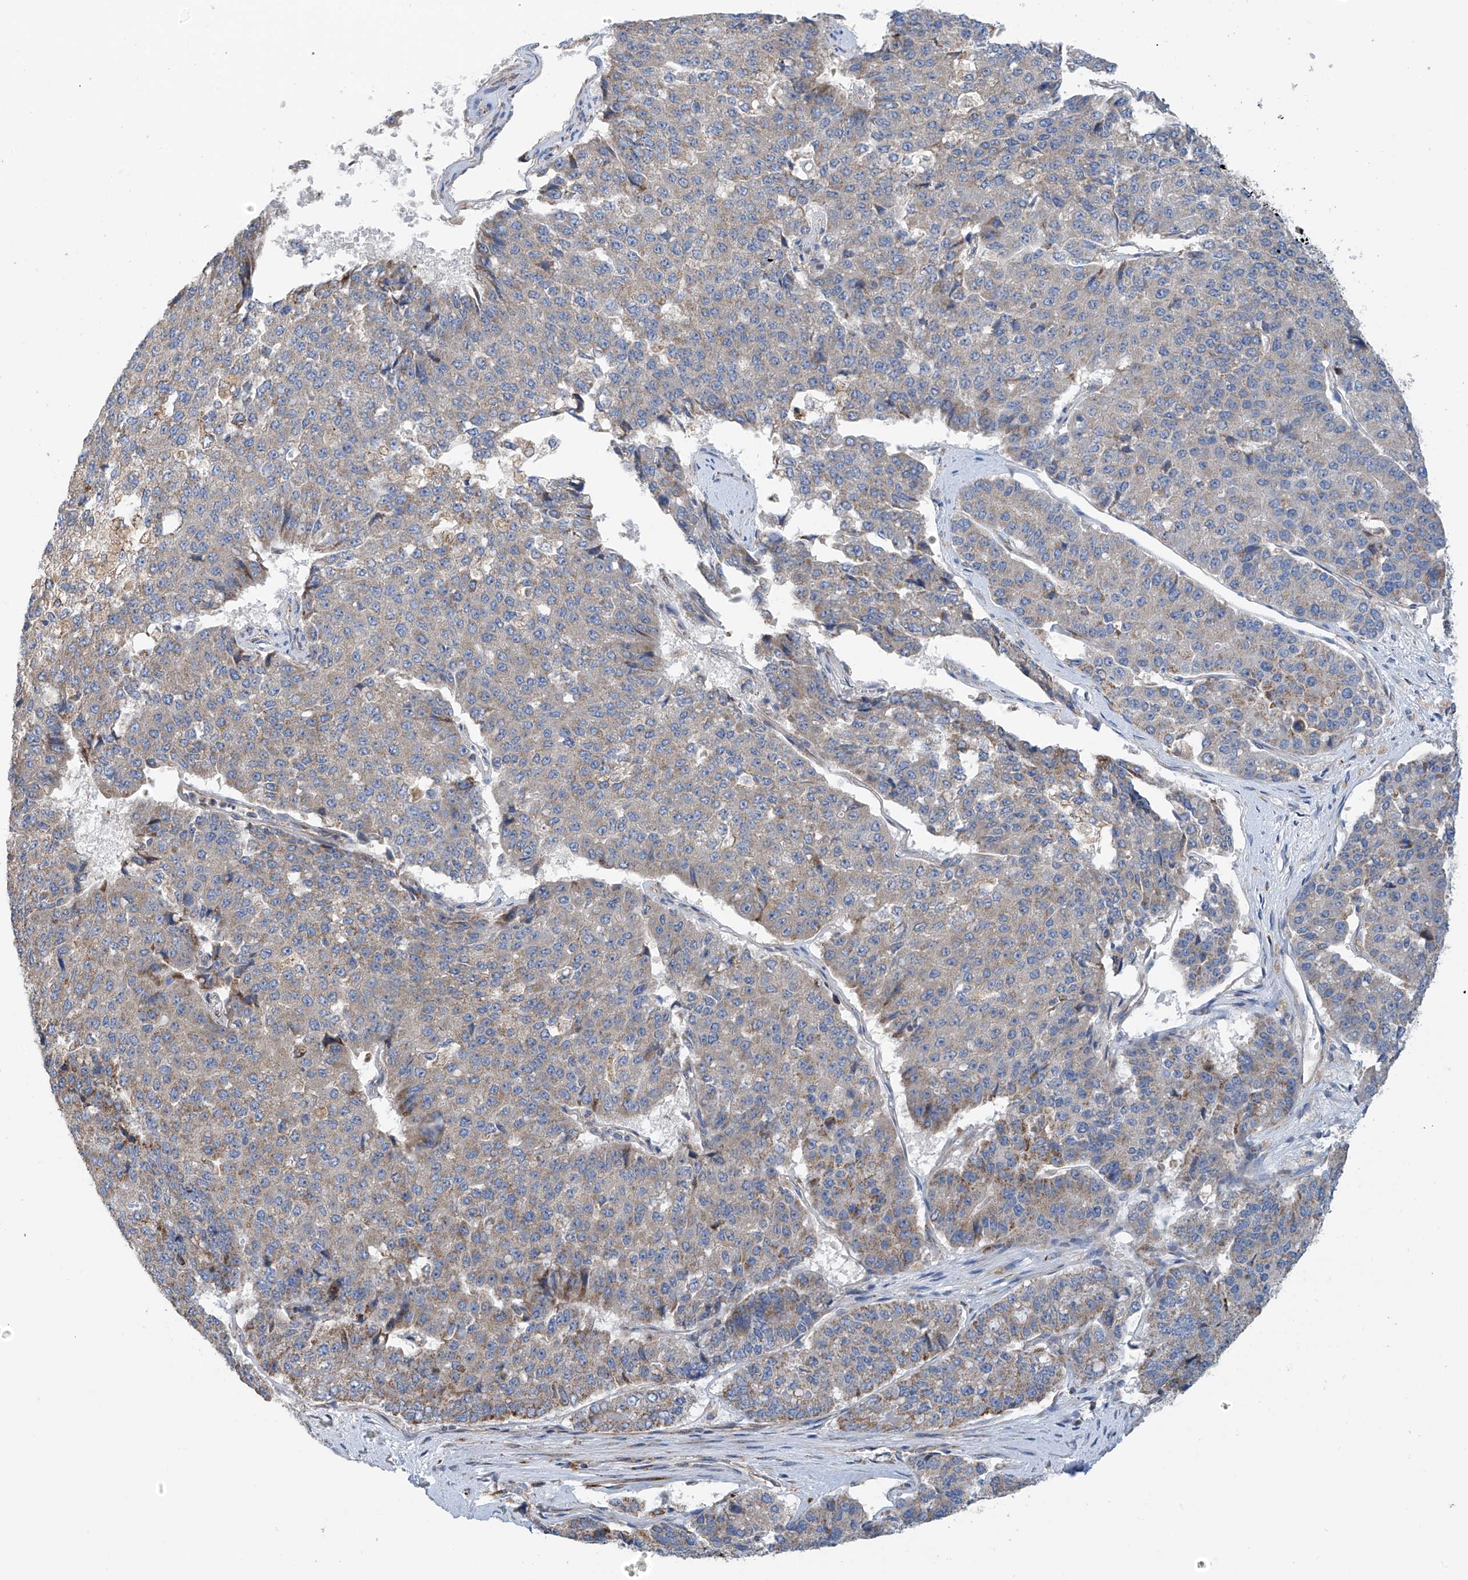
{"staining": {"intensity": "moderate", "quantity": "<25%", "location": "cytoplasmic/membranous"}, "tissue": "pancreatic cancer", "cell_type": "Tumor cells", "image_type": "cancer", "snomed": [{"axis": "morphology", "description": "Adenocarcinoma, NOS"}, {"axis": "topography", "description": "Pancreas"}], "caption": "Adenocarcinoma (pancreatic) stained for a protein (brown) demonstrates moderate cytoplasmic/membranous positive positivity in about <25% of tumor cells.", "gene": "EIF5B", "patient": {"sex": "male", "age": 50}}